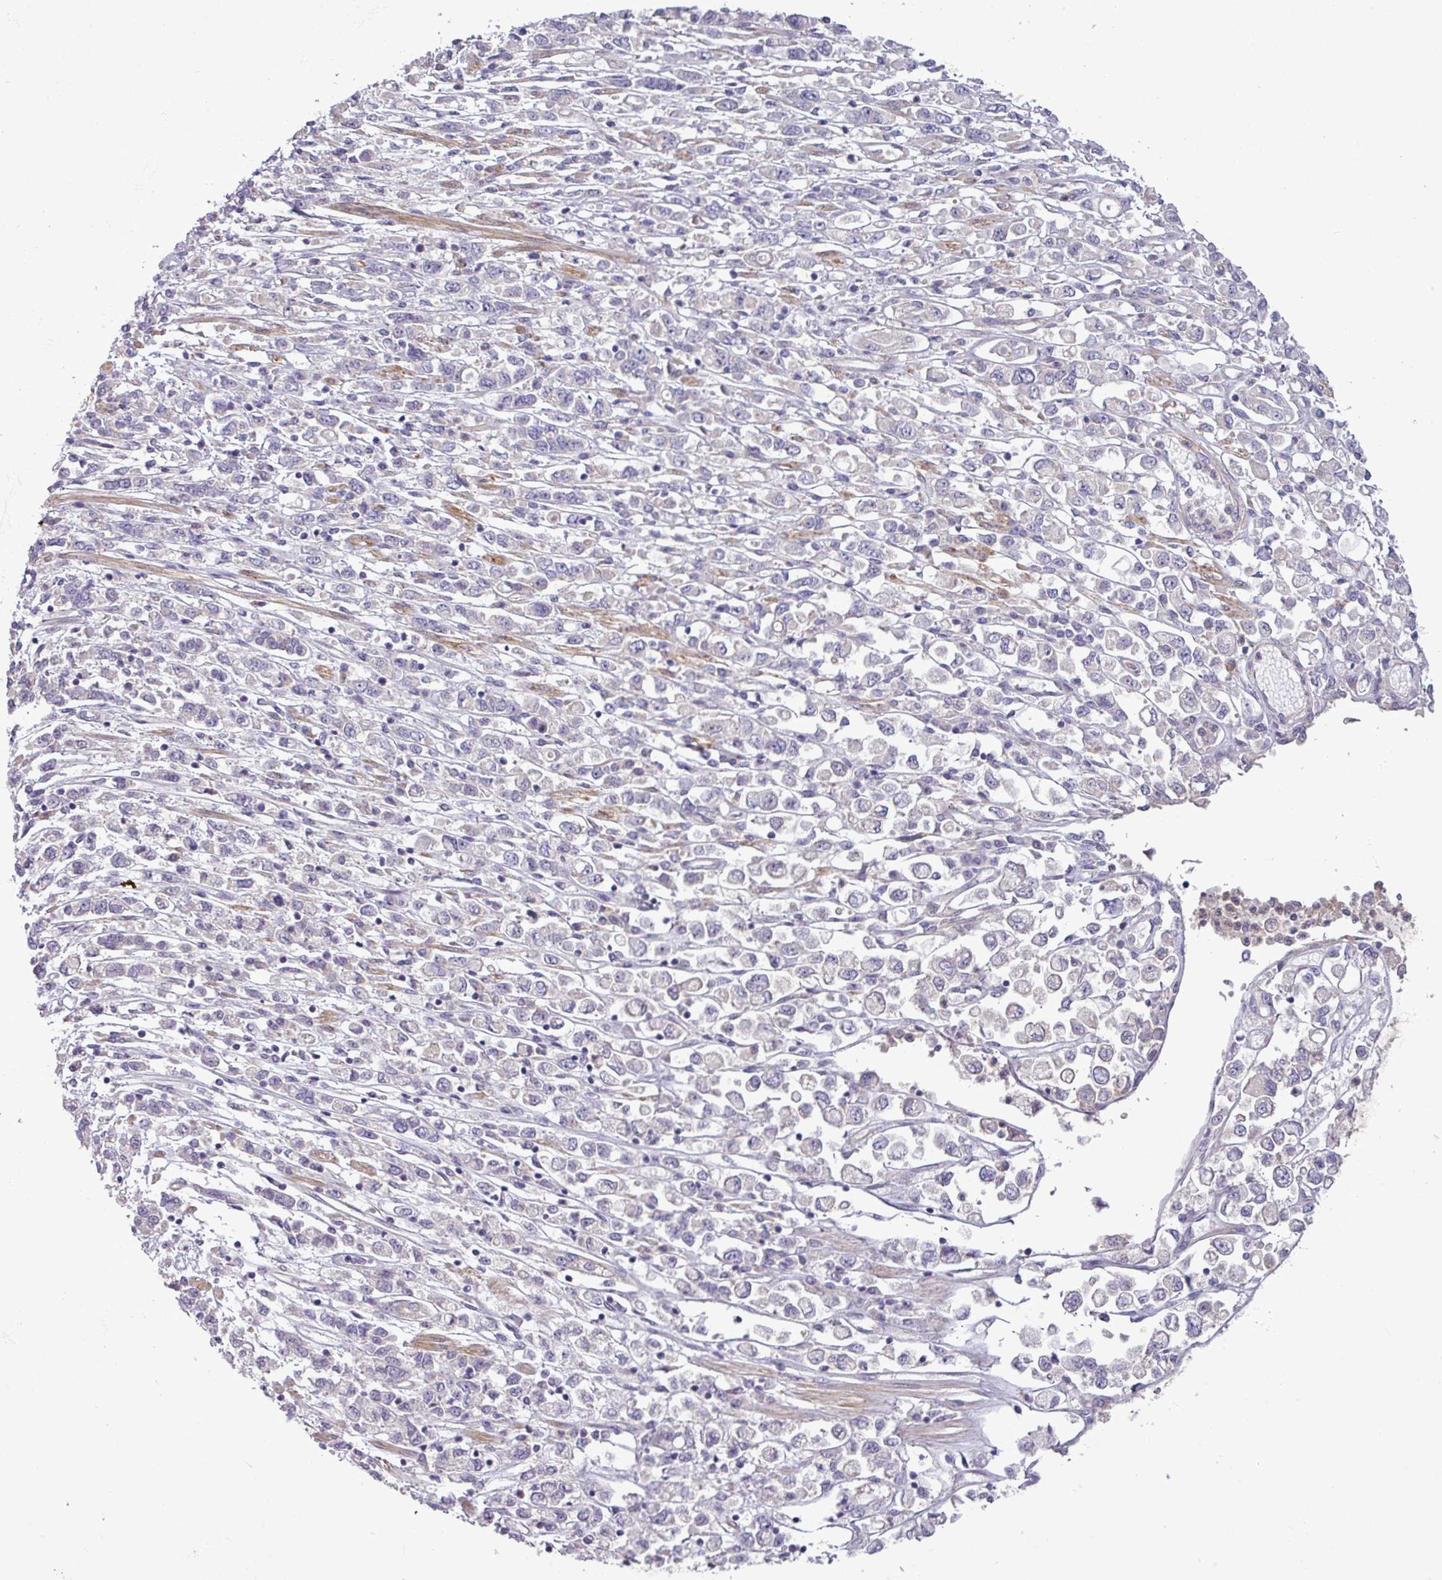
{"staining": {"intensity": "negative", "quantity": "none", "location": "none"}, "tissue": "stomach cancer", "cell_type": "Tumor cells", "image_type": "cancer", "snomed": [{"axis": "morphology", "description": "Adenocarcinoma, NOS"}, {"axis": "topography", "description": "Stomach"}], "caption": "Tumor cells are negative for brown protein staining in stomach cancer (adenocarcinoma).", "gene": "ZNF35", "patient": {"sex": "female", "age": 76}}